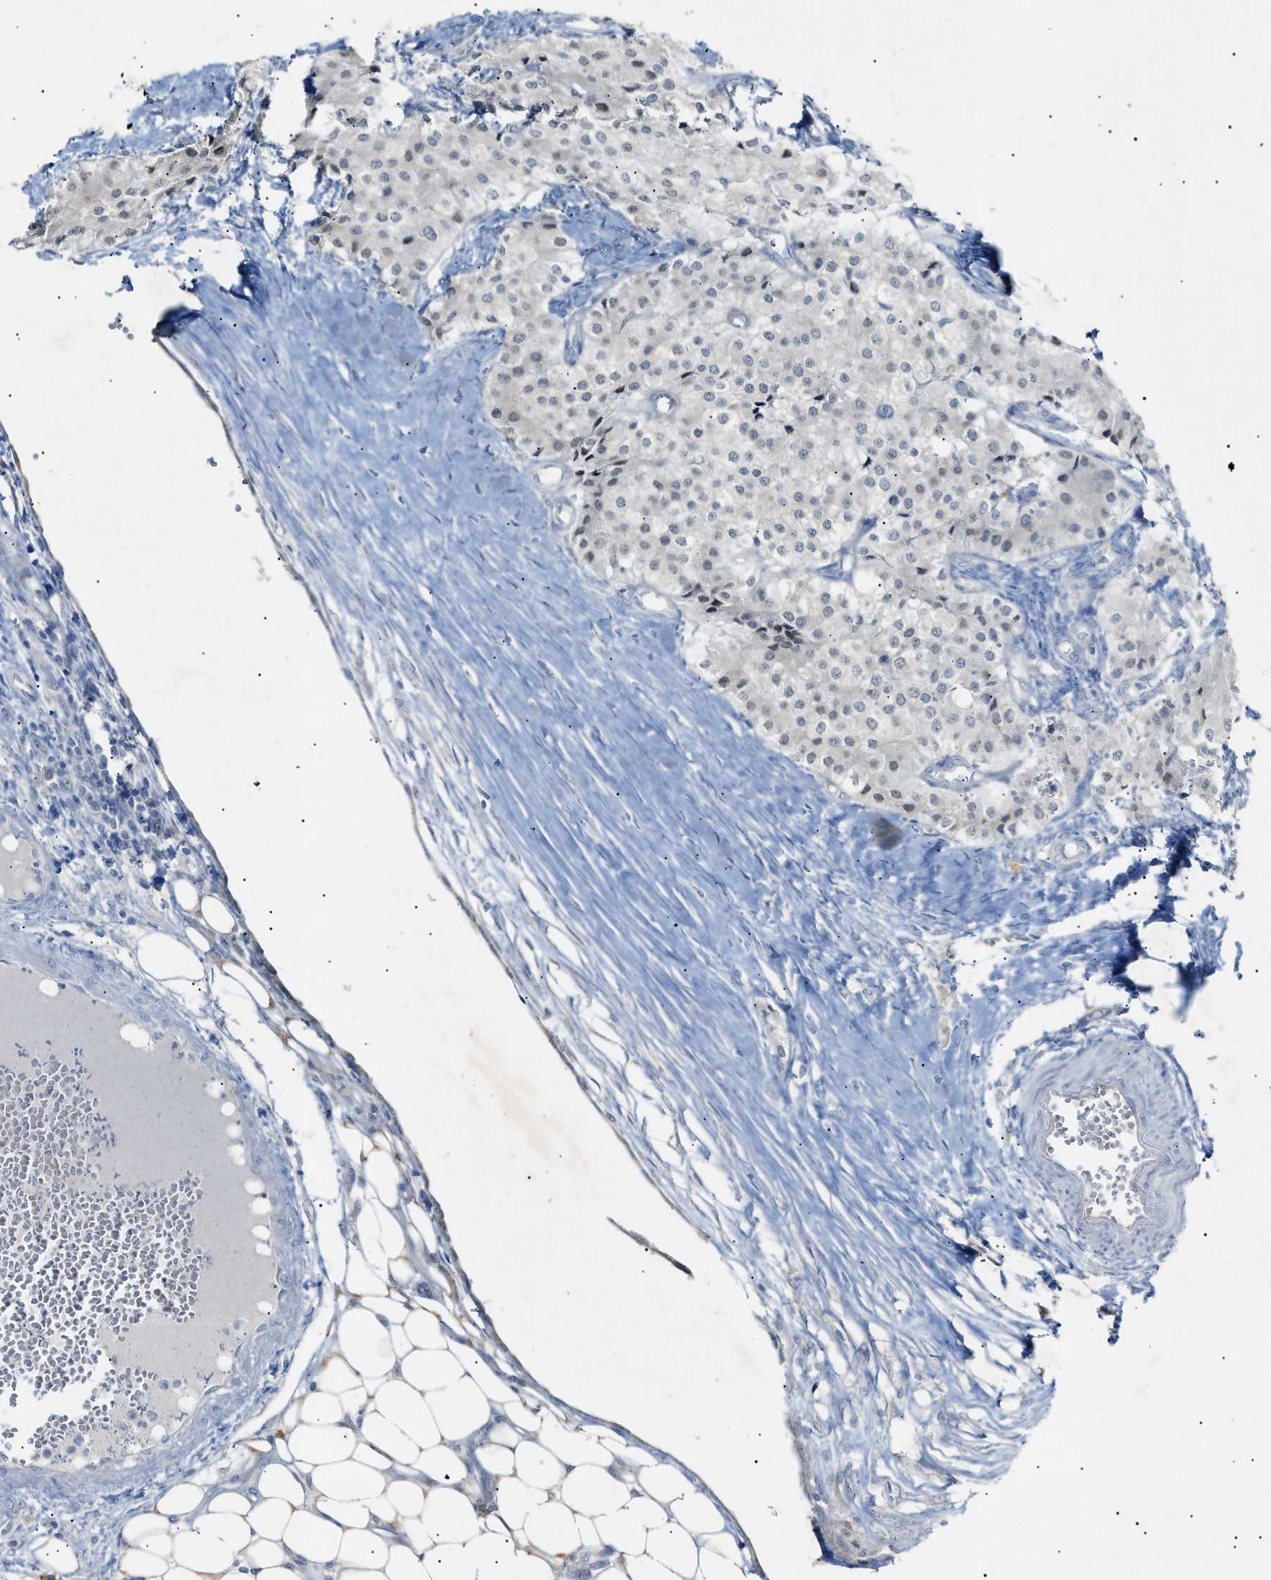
{"staining": {"intensity": "negative", "quantity": "none", "location": "none"}, "tissue": "carcinoid", "cell_type": "Tumor cells", "image_type": "cancer", "snomed": [{"axis": "morphology", "description": "Carcinoid, malignant, NOS"}, {"axis": "topography", "description": "Colon"}], "caption": "Immunohistochemistry (IHC) of carcinoid shows no expression in tumor cells.", "gene": "SLC25A31", "patient": {"sex": "female", "age": 52}}